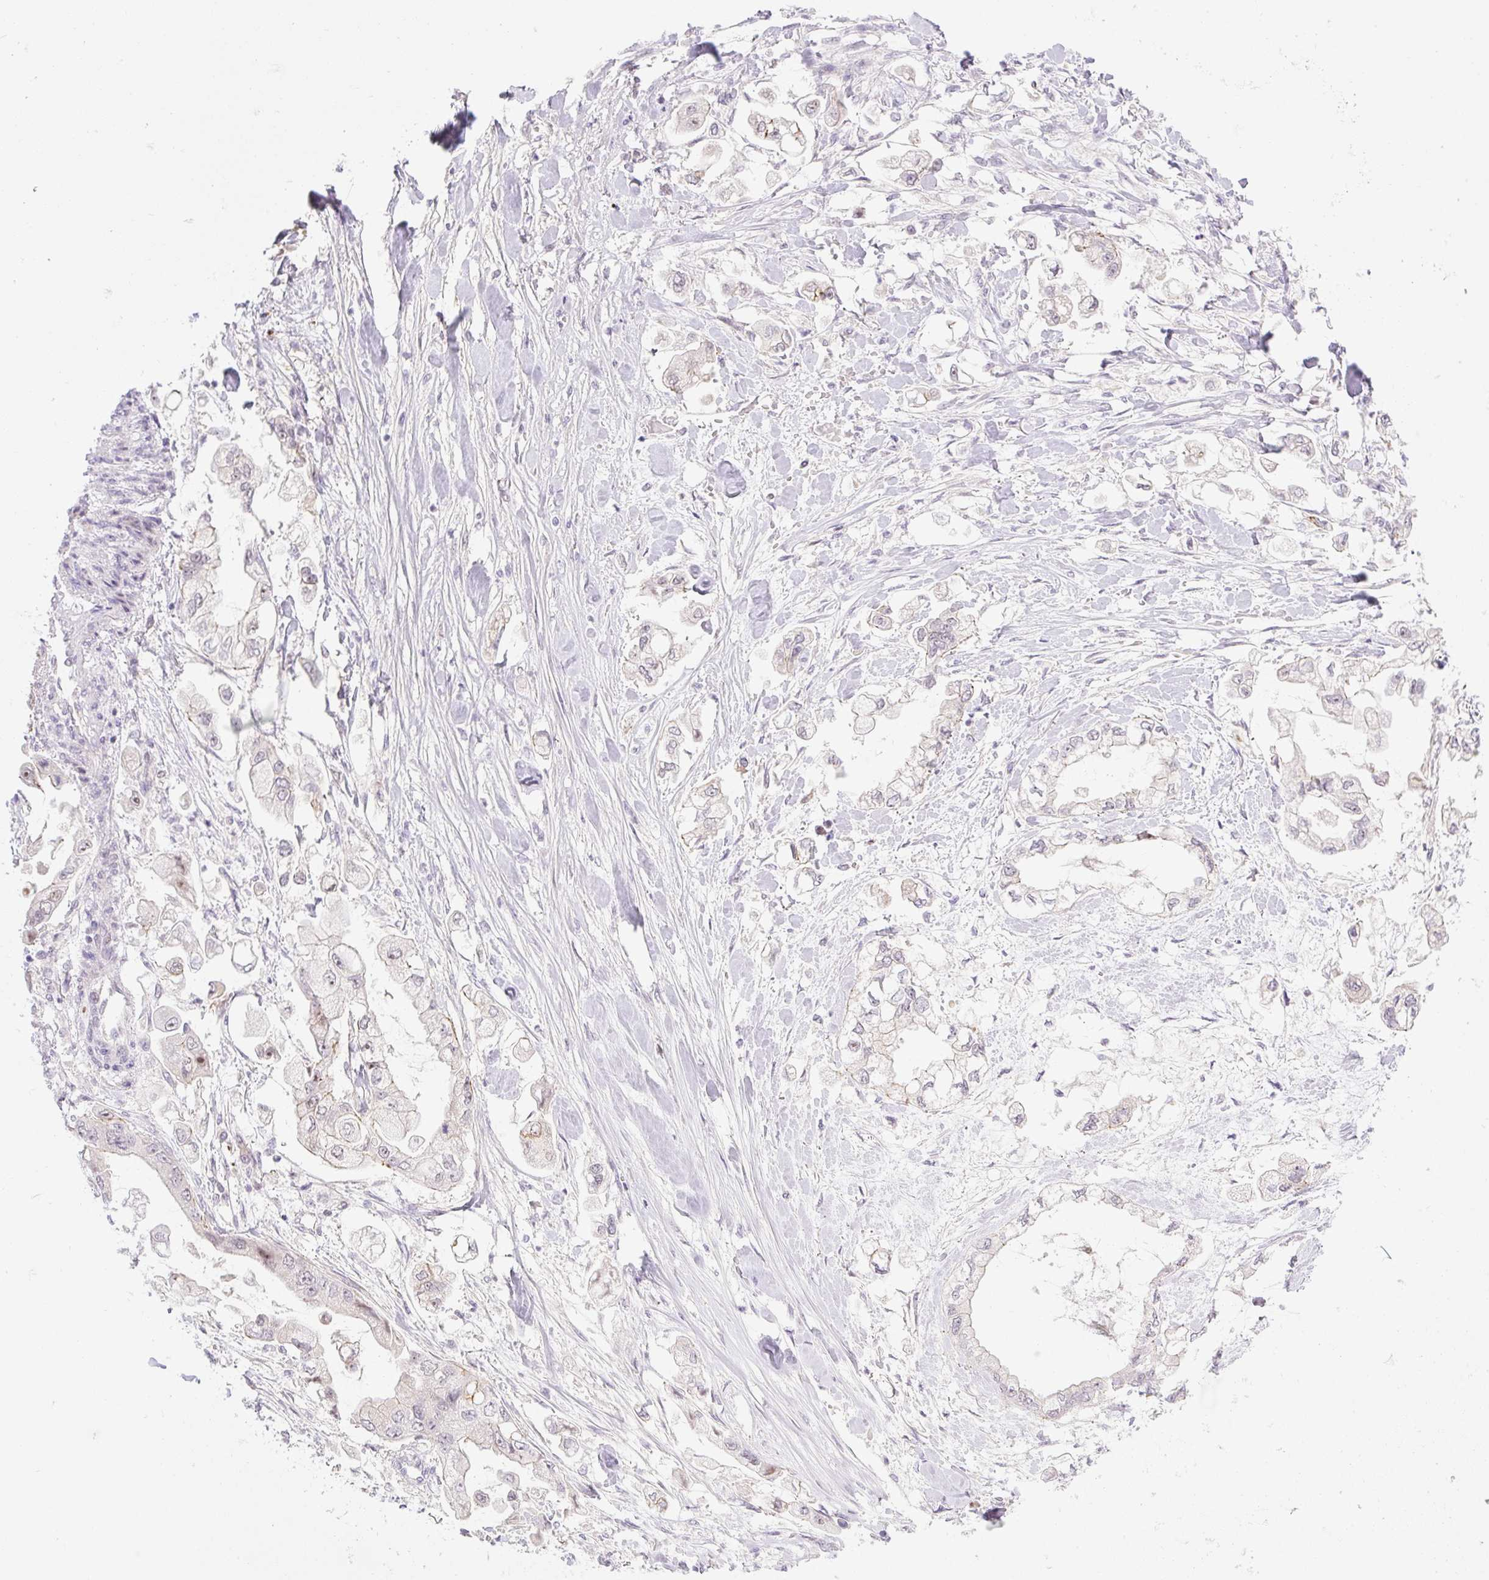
{"staining": {"intensity": "weak", "quantity": "<25%", "location": "nuclear"}, "tissue": "stomach cancer", "cell_type": "Tumor cells", "image_type": "cancer", "snomed": [{"axis": "morphology", "description": "Adenocarcinoma, NOS"}, {"axis": "topography", "description": "Stomach"}], "caption": "High power microscopy image of an immunohistochemistry (IHC) histopathology image of stomach adenocarcinoma, revealing no significant positivity in tumor cells.", "gene": "ICE1", "patient": {"sex": "male", "age": 62}}